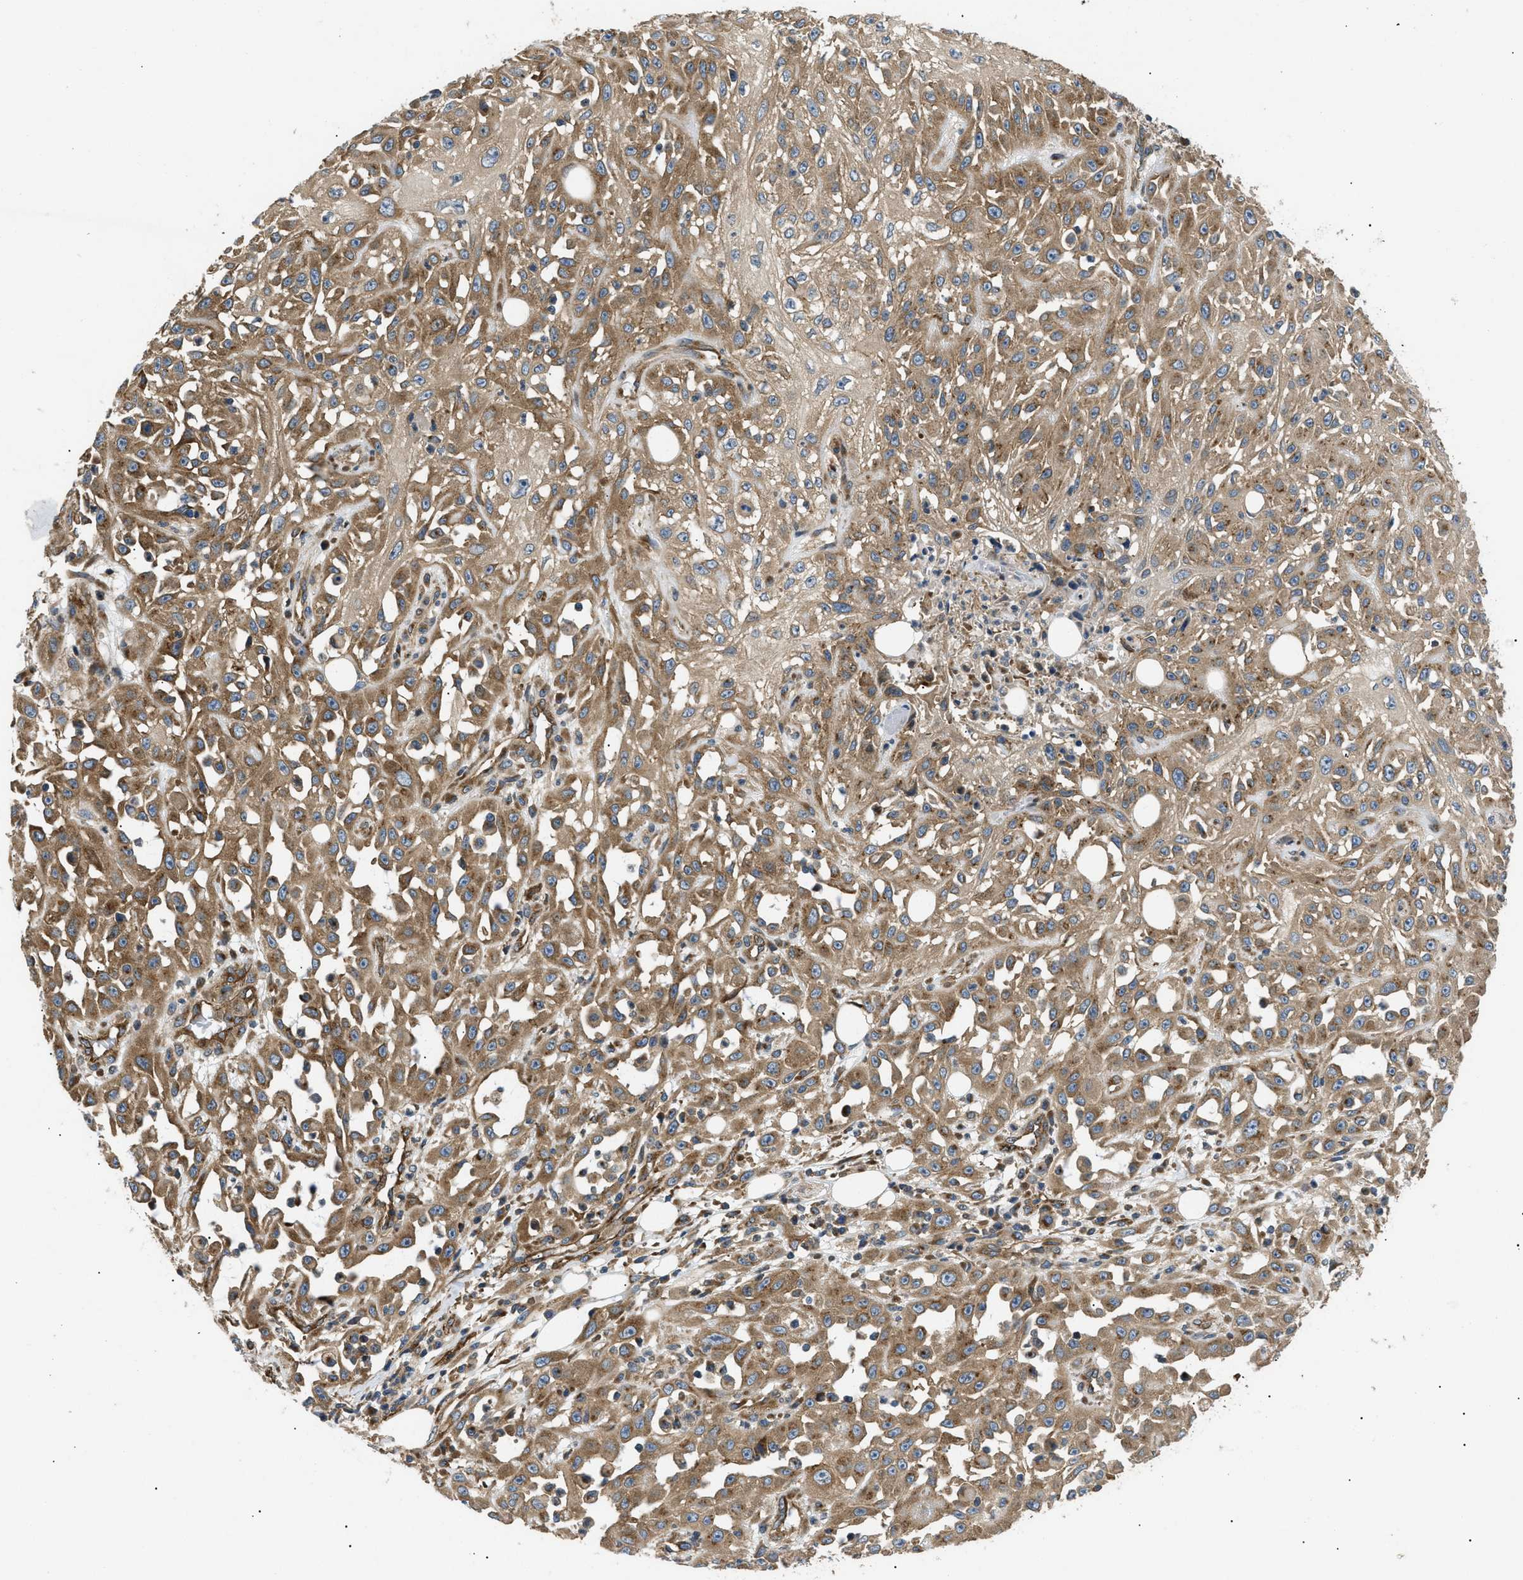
{"staining": {"intensity": "moderate", "quantity": ">75%", "location": "cytoplasmic/membranous"}, "tissue": "skin cancer", "cell_type": "Tumor cells", "image_type": "cancer", "snomed": [{"axis": "morphology", "description": "Squamous cell carcinoma, NOS"}, {"axis": "morphology", "description": "Squamous cell carcinoma, metastatic, NOS"}, {"axis": "topography", "description": "Skin"}, {"axis": "topography", "description": "Lymph node"}], "caption": "Skin cancer tissue displays moderate cytoplasmic/membranous positivity in approximately >75% of tumor cells, visualized by immunohistochemistry.", "gene": "LYSMD3", "patient": {"sex": "male", "age": 75}}